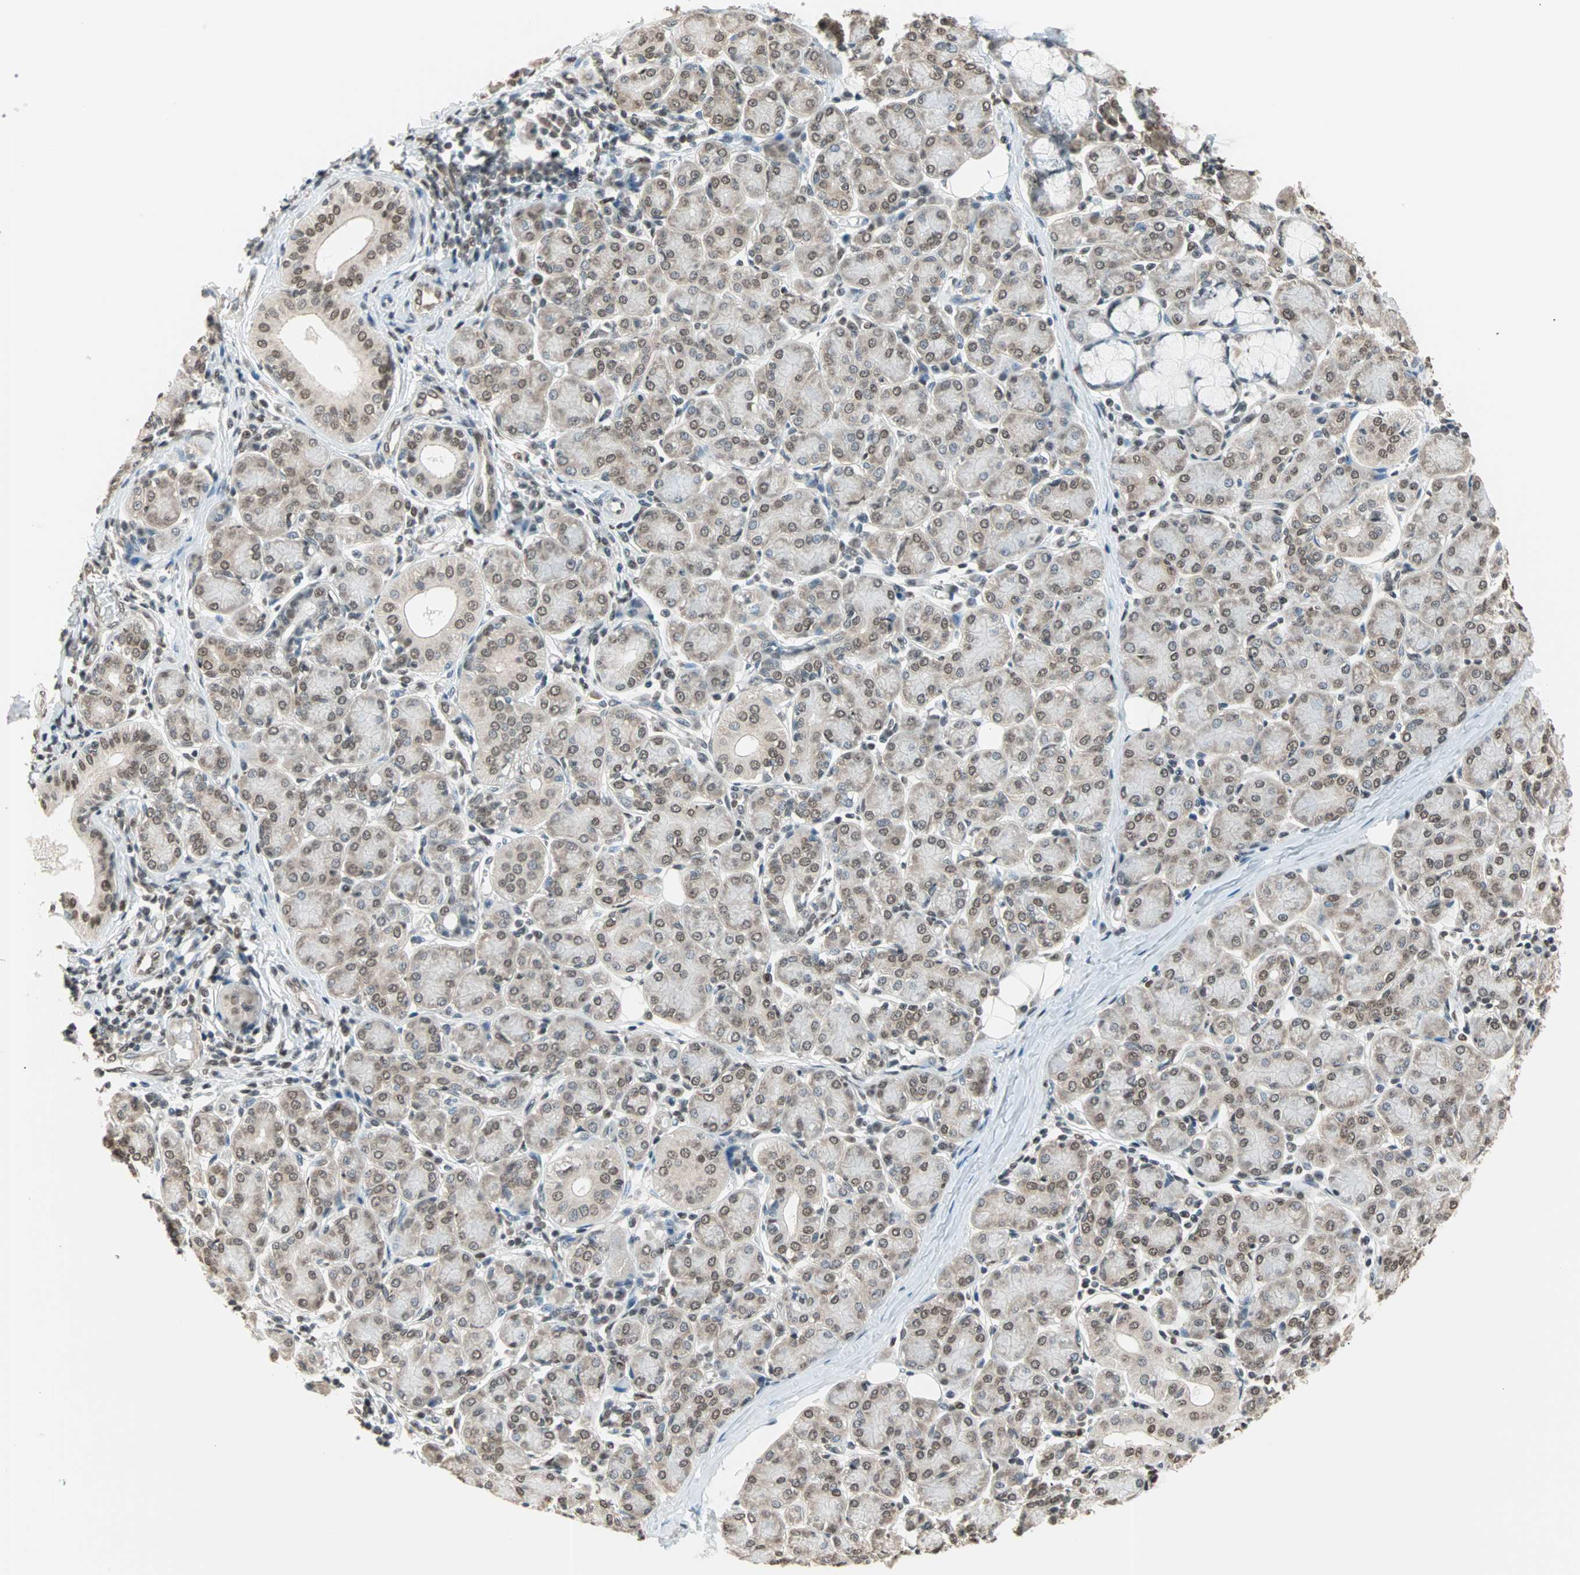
{"staining": {"intensity": "moderate", "quantity": ">75%", "location": "nuclear"}, "tissue": "salivary gland", "cell_type": "Glandular cells", "image_type": "normal", "snomed": [{"axis": "morphology", "description": "Normal tissue, NOS"}, {"axis": "morphology", "description": "Inflammation, NOS"}, {"axis": "topography", "description": "Lymph node"}, {"axis": "topography", "description": "Salivary gland"}], "caption": "This photomicrograph shows immunohistochemistry (IHC) staining of normal human salivary gland, with medium moderate nuclear staining in about >75% of glandular cells.", "gene": "DAZAP1", "patient": {"sex": "male", "age": 3}}